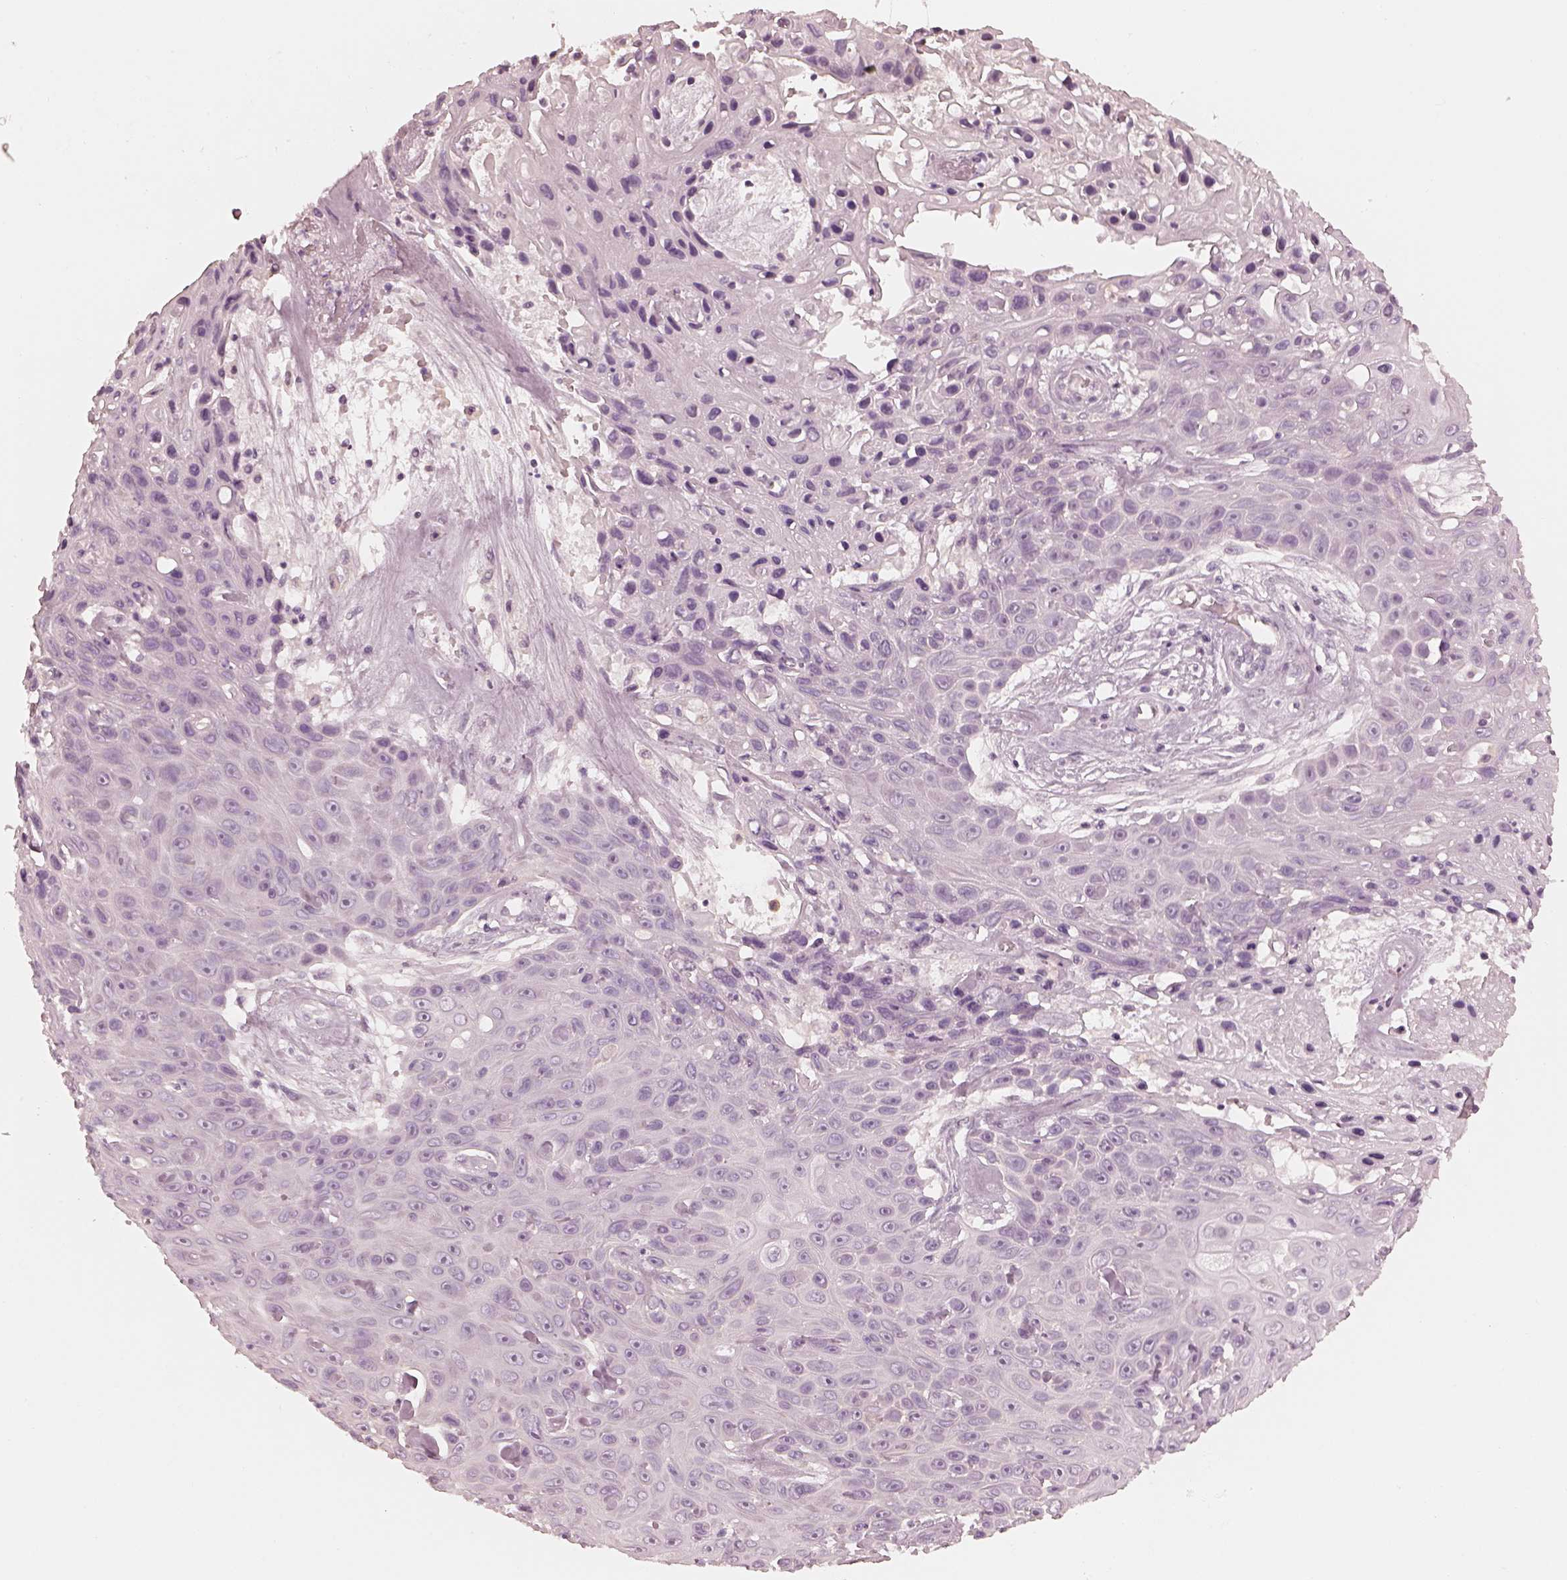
{"staining": {"intensity": "negative", "quantity": "none", "location": "none"}, "tissue": "skin cancer", "cell_type": "Tumor cells", "image_type": "cancer", "snomed": [{"axis": "morphology", "description": "Squamous cell carcinoma, NOS"}, {"axis": "topography", "description": "Skin"}], "caption": "Skin cancer was stained to show a protein in brown. There is no significant positivity in tumor cells.", "gene": "CALR3", "patient": {"sex": "male", "age": 82}}